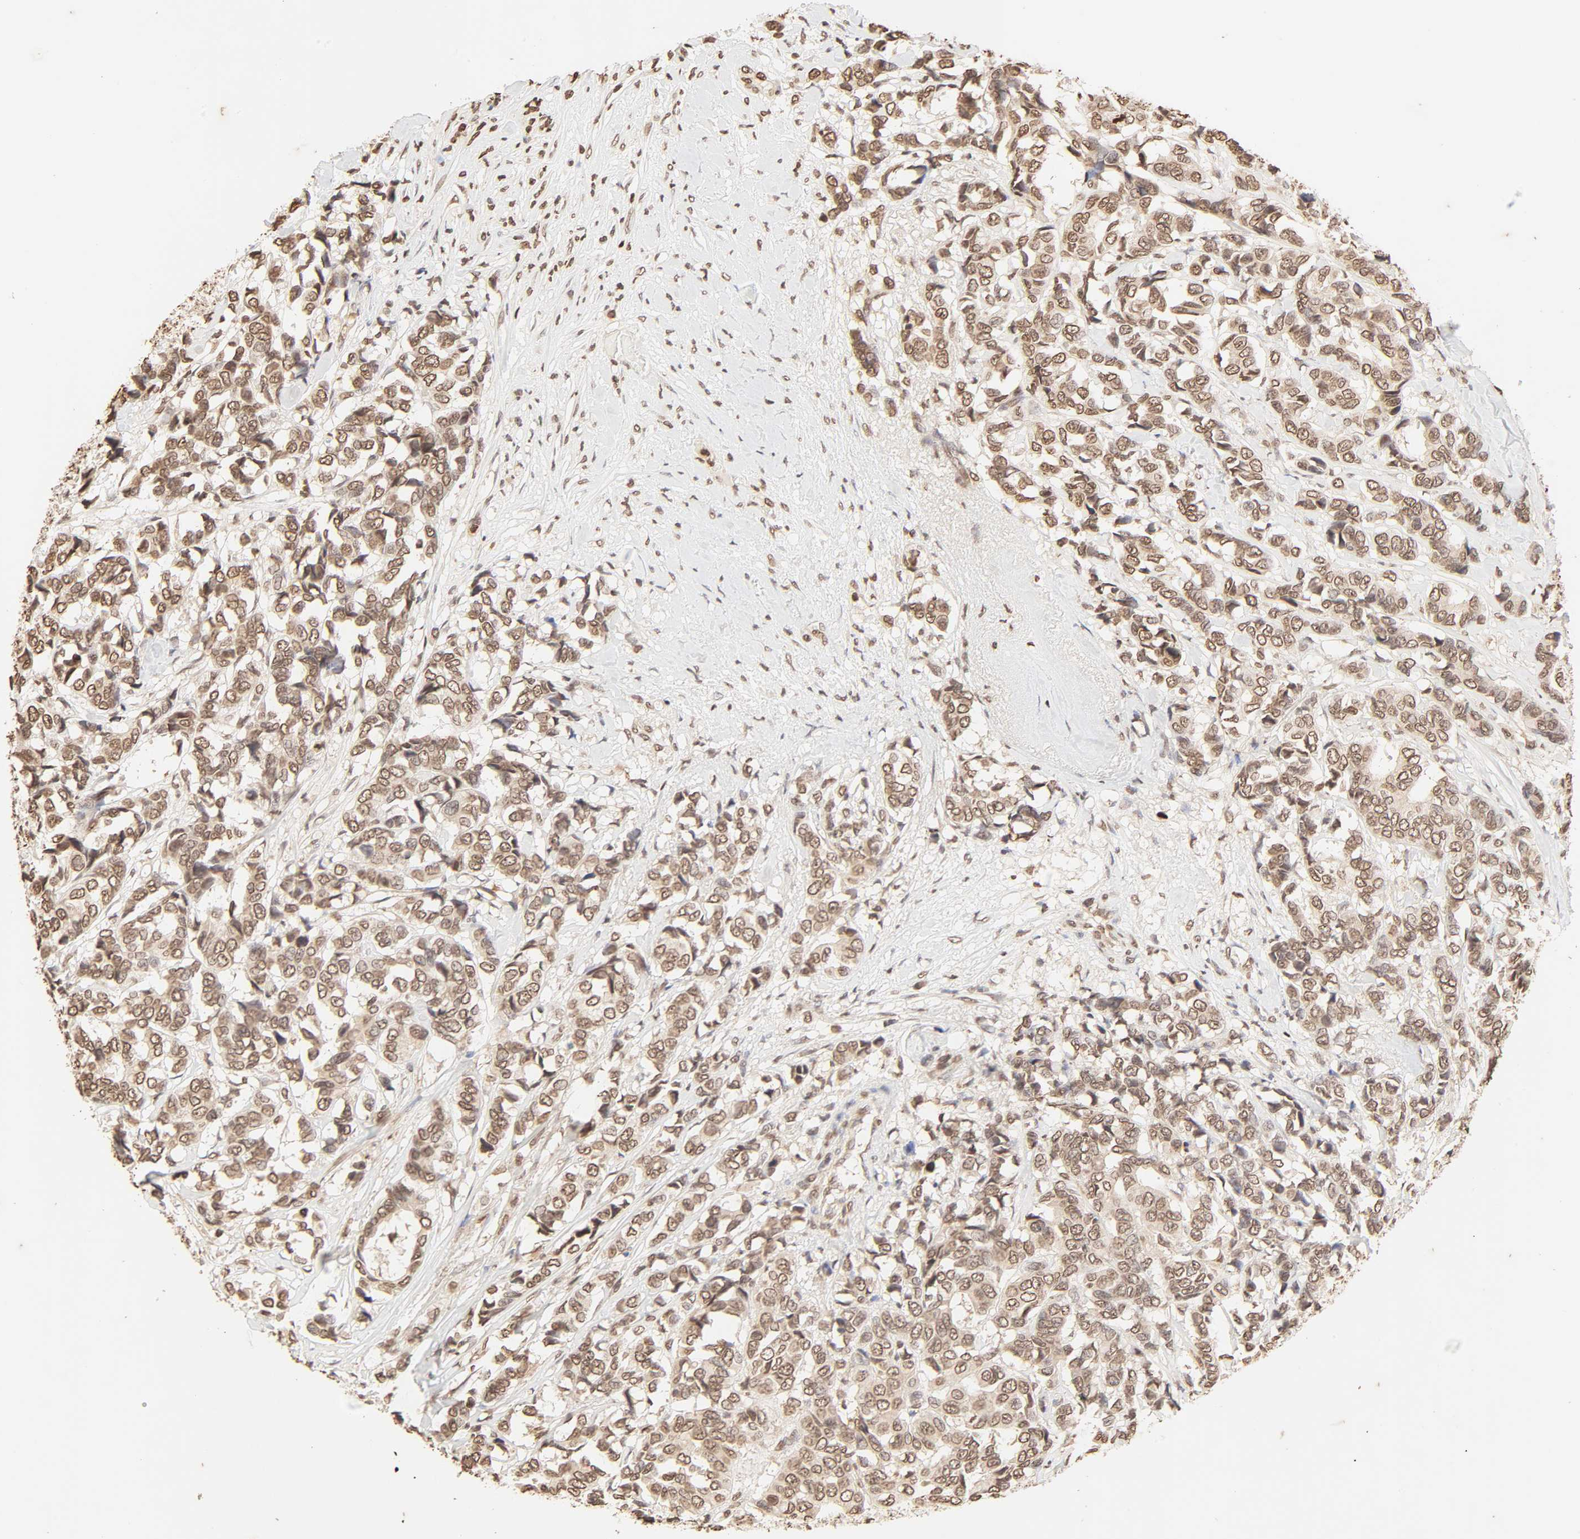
{"staining": {"intensity": "moderate", "quantity": ">75%", "location": "cytoplasmic/membranous,nuclear"}, "tissue": "breast cancer", "cell_type": "Tumor cells", "image_type": "cancer", "snomed": [{"axis": "morphology", "description": "Duct carcinoma"}, {"axis": "topography", "description": "Breast"}], "caption": "About >75% of tumor cells in breast invasive ductal carcinoma reveal moderate cytoplasmic/membranous and nuclear protein positivity as visualized by brown immunohistochemical staining.", "gene": "TBL1X", "patient": {"sex": "female", "age": 87}}